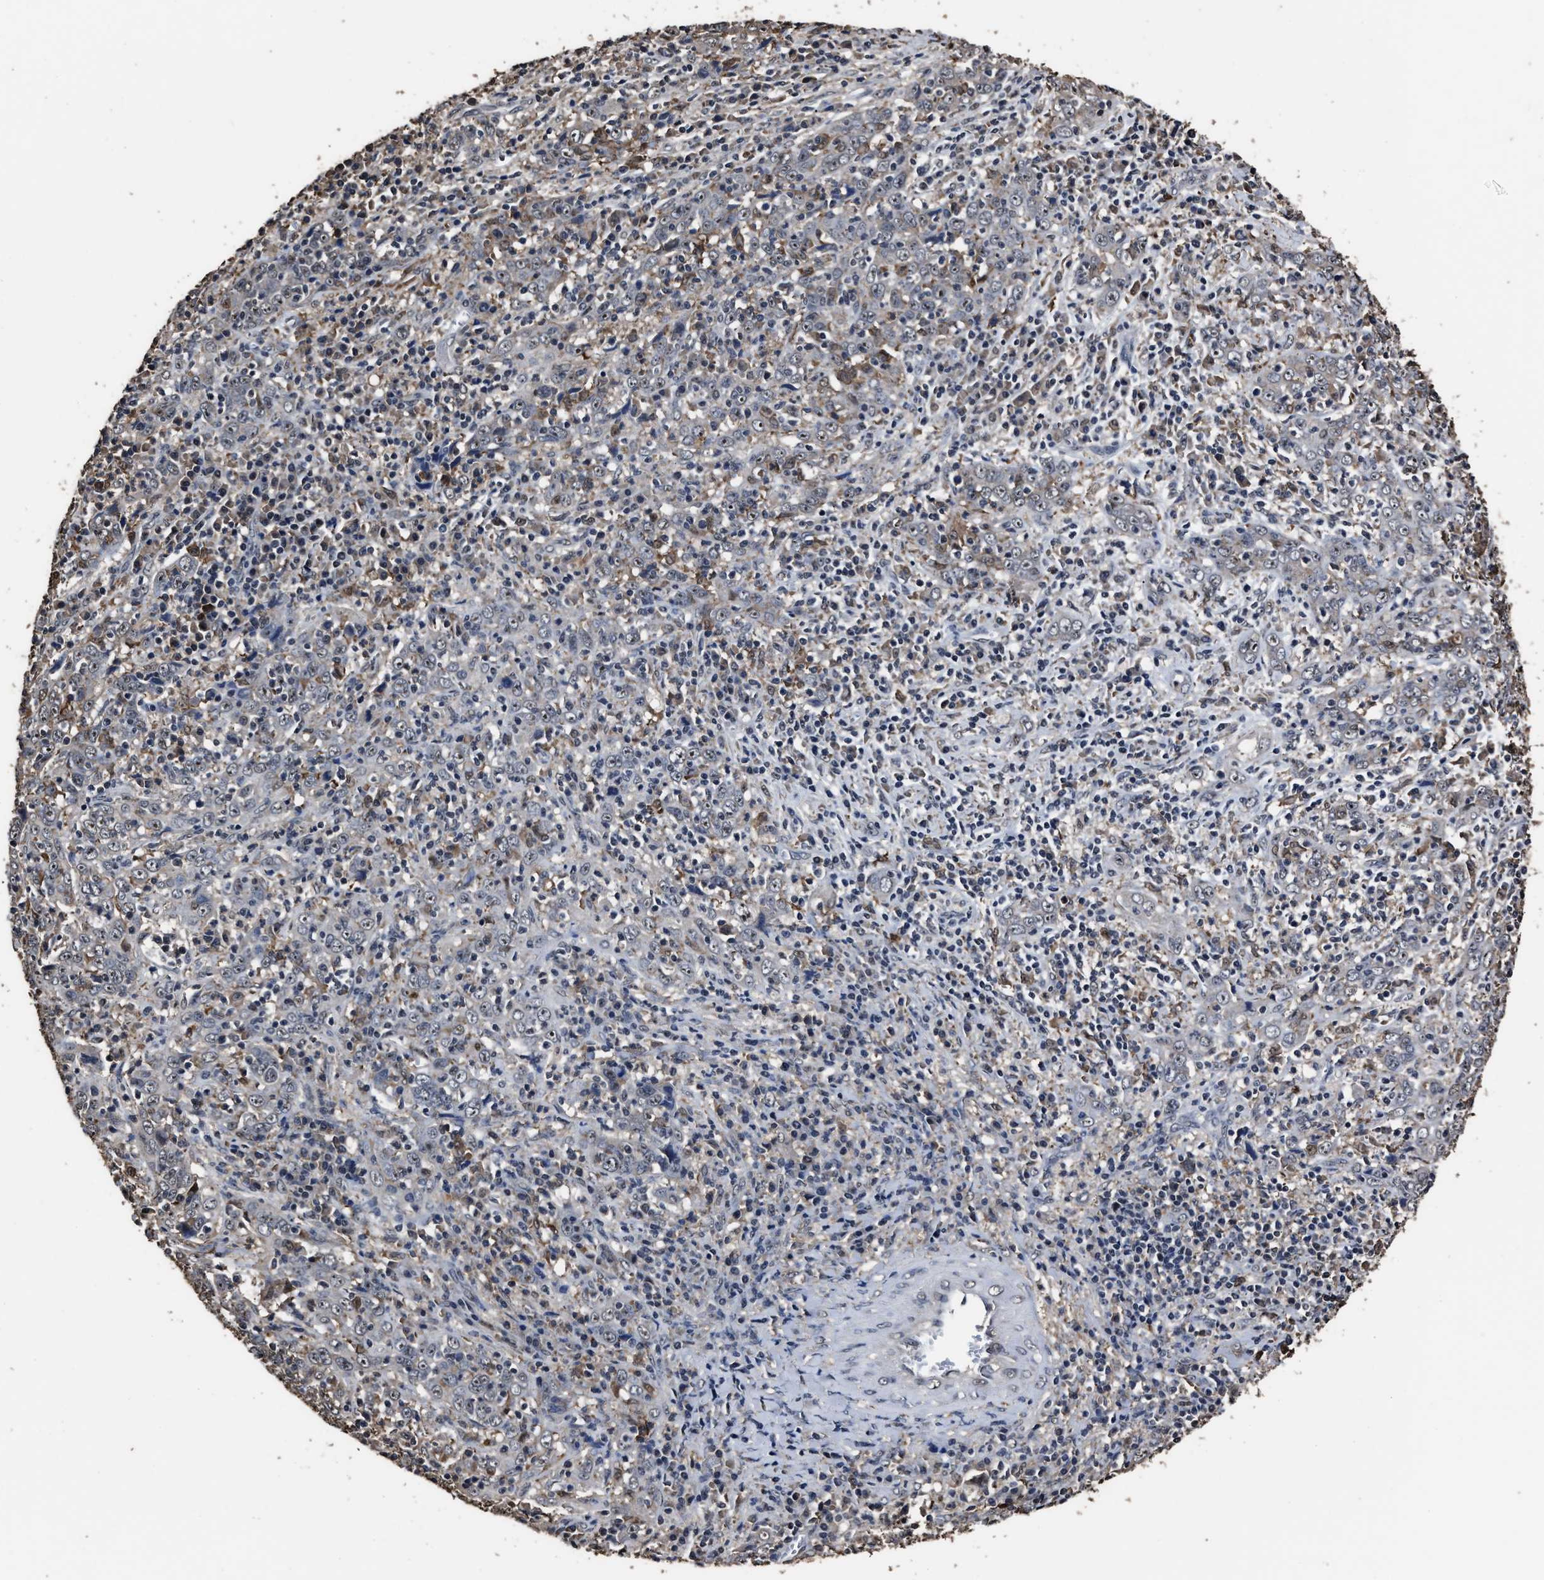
{"staining": {"intensity": "negative", "quantity": "none", "location": "none"}, "tissue": "cervical cancer", "cell_type": "Tumor cells", "image_type": "cancer", "snomed": [{"axis": "morphology", "description": "Squamous cell carcinoma, NOS"}, {"axis": "topography", "description": "Cervix"}], "caption": "Tumor cells are negative for brown protein staining in cervical cancer.", "gene": "RSBN1L", "patient": {"sex": "female", "age": 46}}